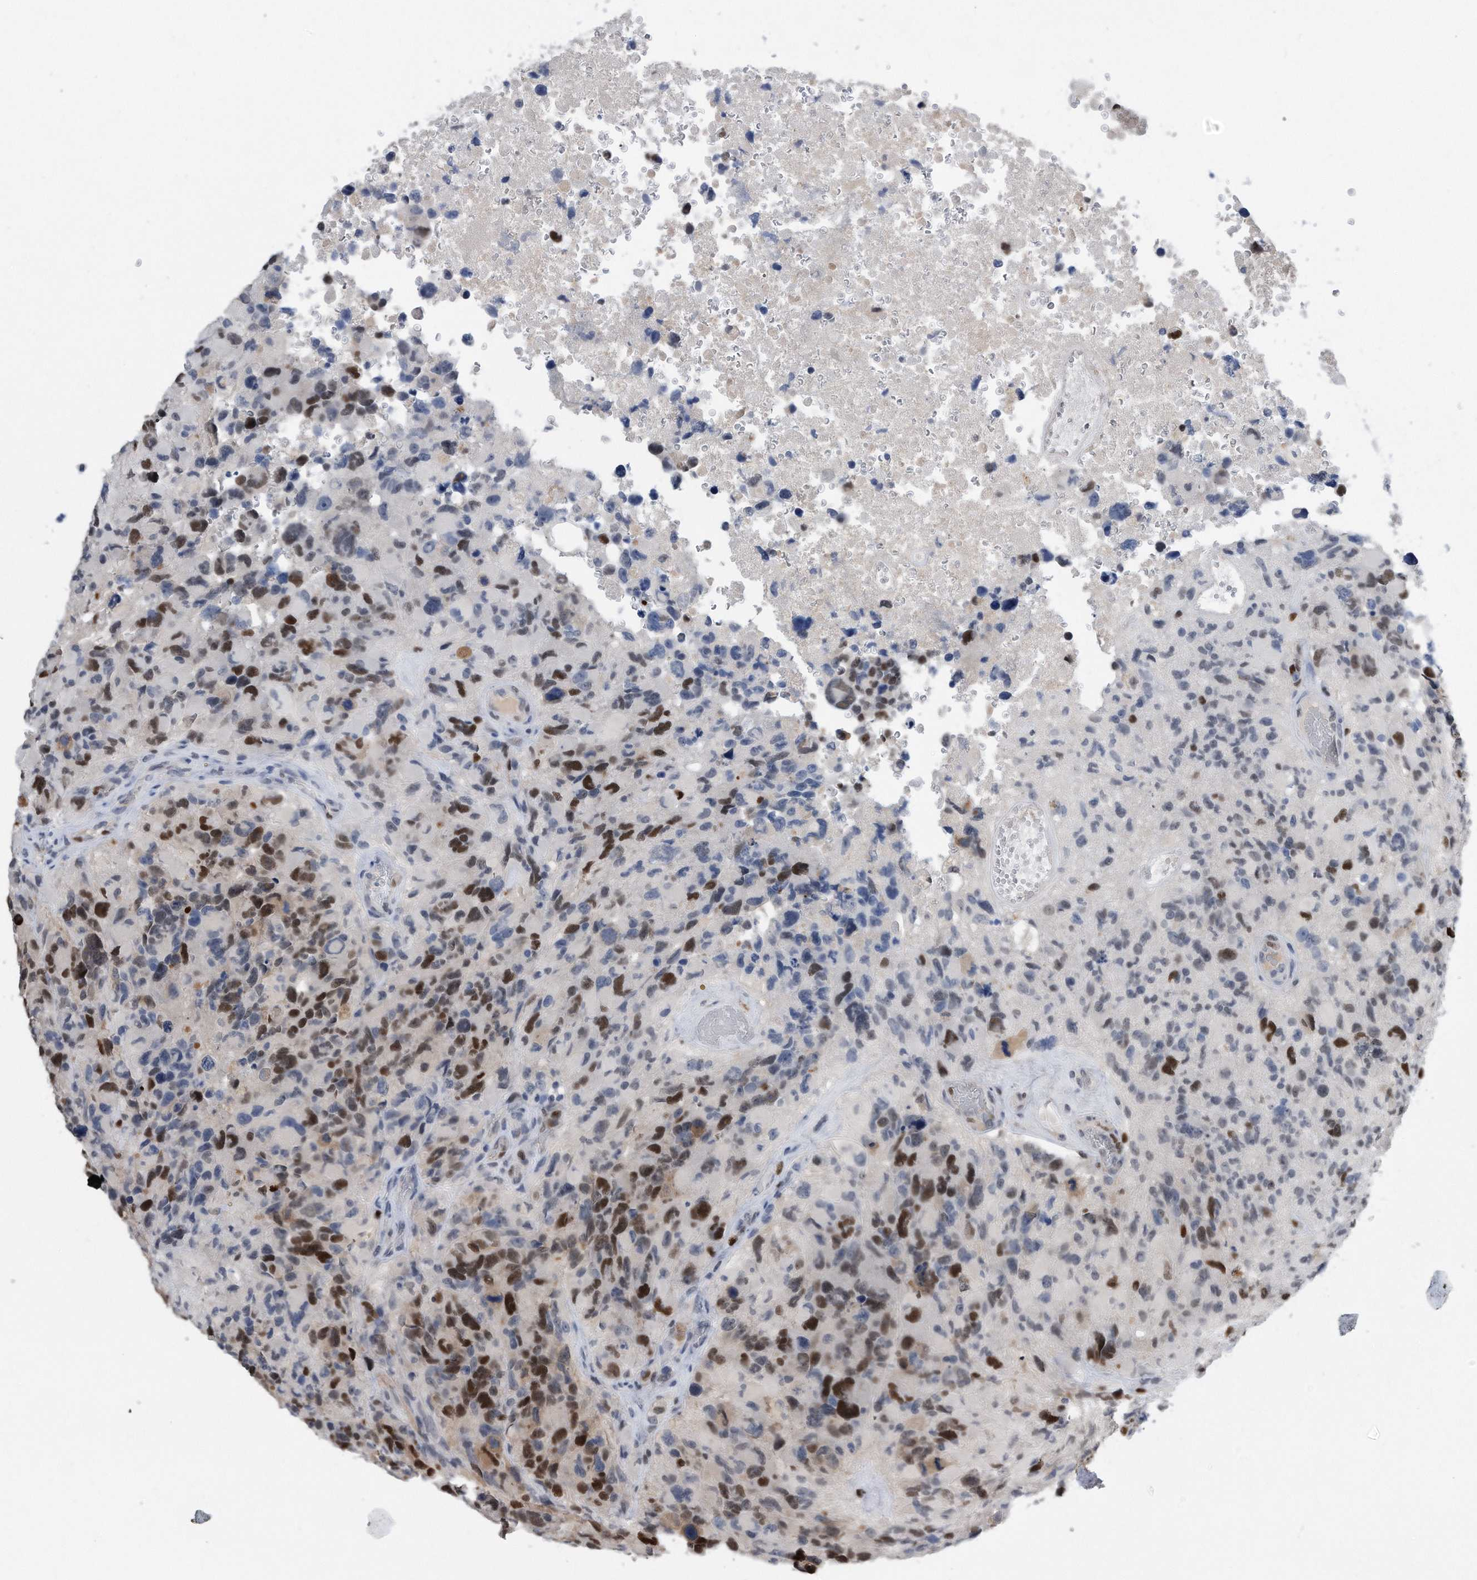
{"staining": {"intensity": "strong", "quantity": "25%-75%", "location": "nuclear"}, "tissue": "glioma", "cell_type": "Tumor cells", "image_type": "cancer", "snomed": [{"axis": "morphology", "description": "Glioma, malignant, High grade"}, {"axis": "topography", "description": "Brain"}], "caption": "Glioma stained with a protein marker shows strong staining in tumor cells.", "gene": "PCNA", "patient": {"sex": "male", "age": 69}}